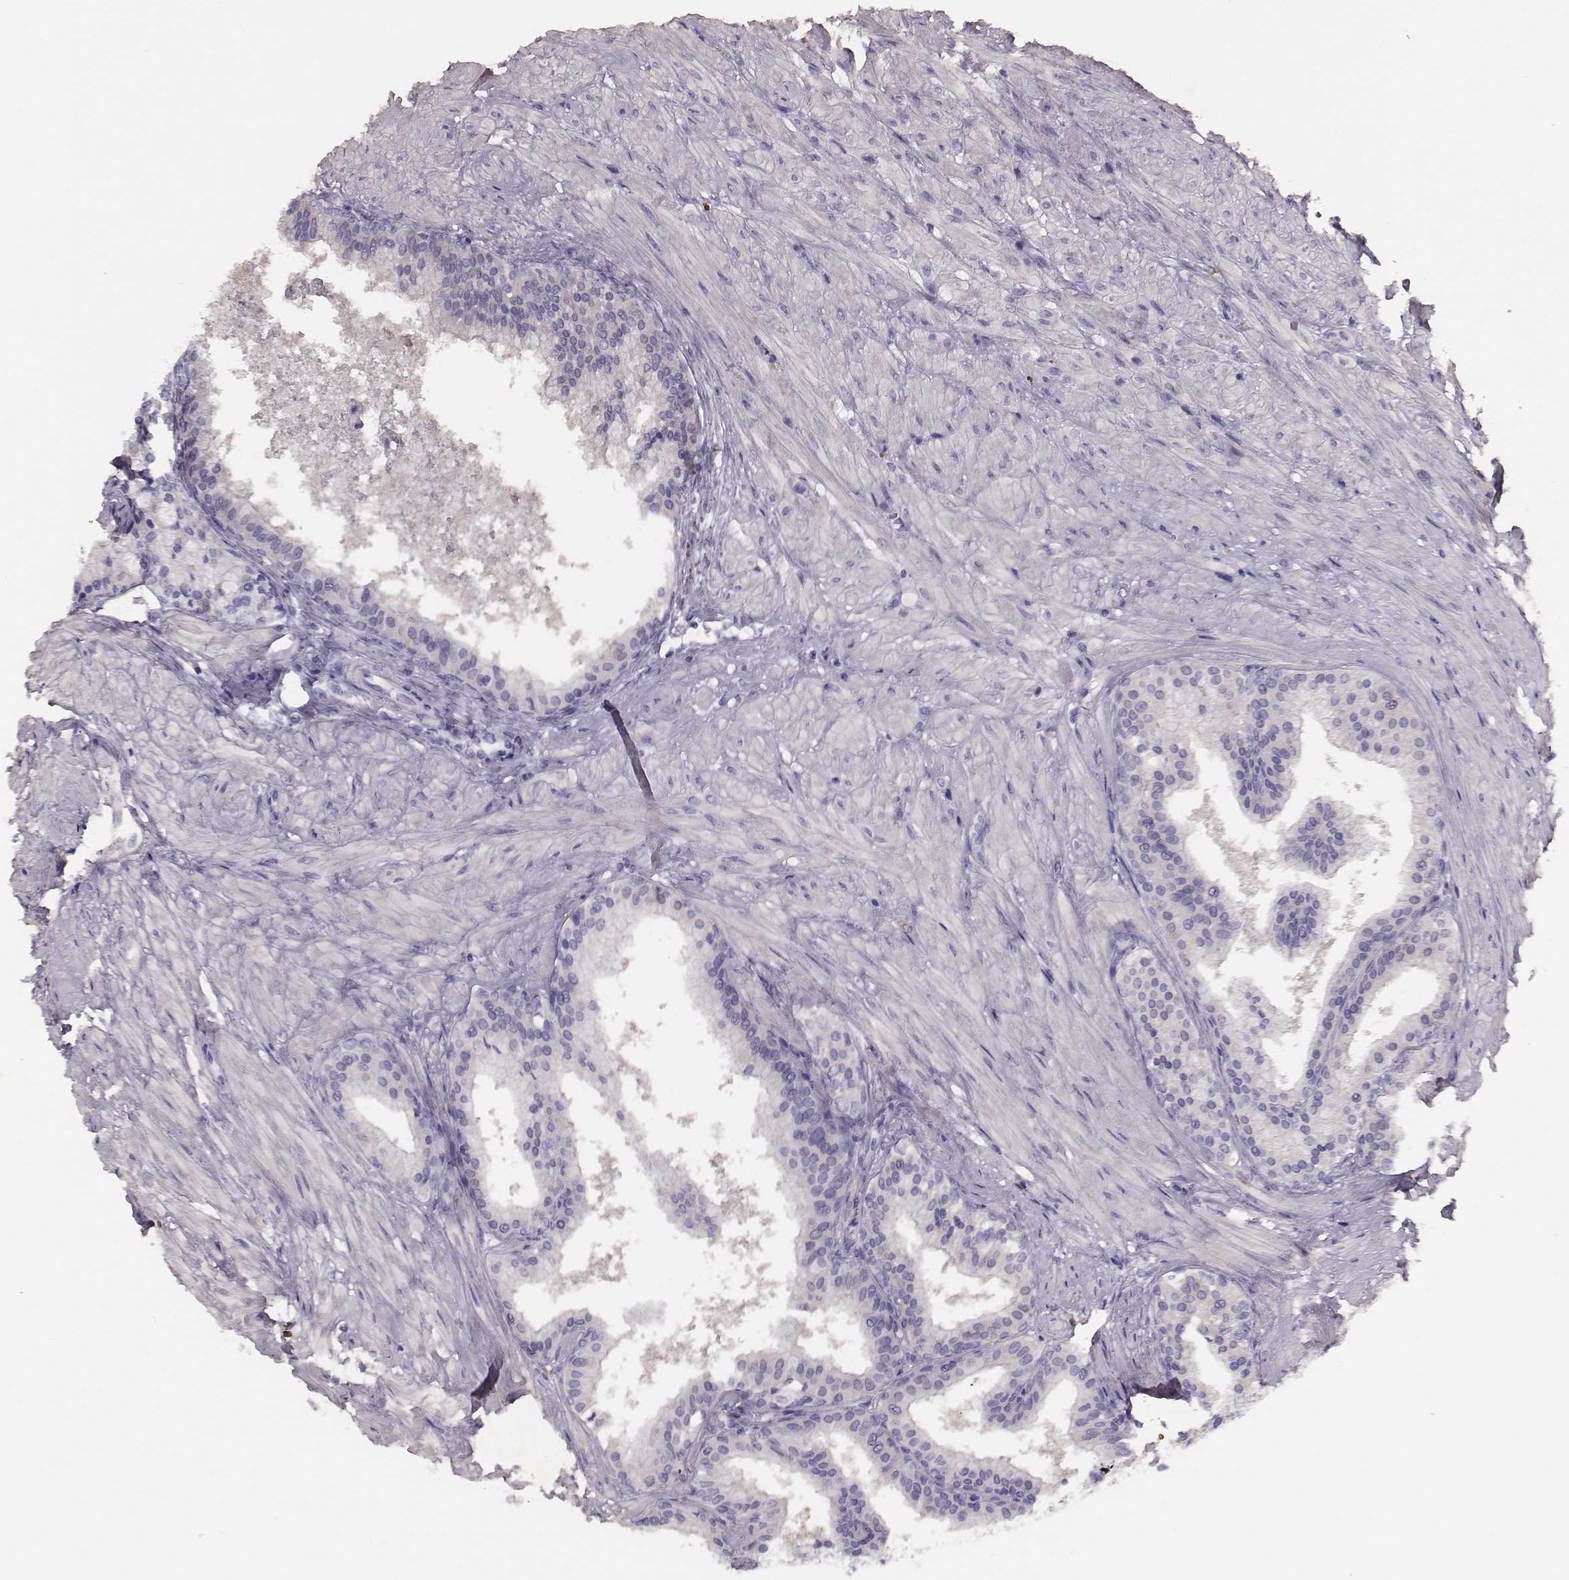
{"staining": {"intensity": "negative", "quantity": "none", "location": "none"}, "tissue": "prostate cancer", "cell_type": "Tumor cells", "image_type": "cancer", "snomed": [{"axis": "morphology", "description": "Adenocarcinoma, Low grade"}, {"axis": "topography", "description": "Prostate"}], "caption": "High magnification brightfield microscopy of low-grade adenocarcinoma (prostate) stained with DAB (3,3'-diaminobenzidine) (brown) and counterstained with hematoxylin (blue): tumor cells show no significant staining.", "gene": "P2RY10", "patient": {"sex": "male", "age": 56}}